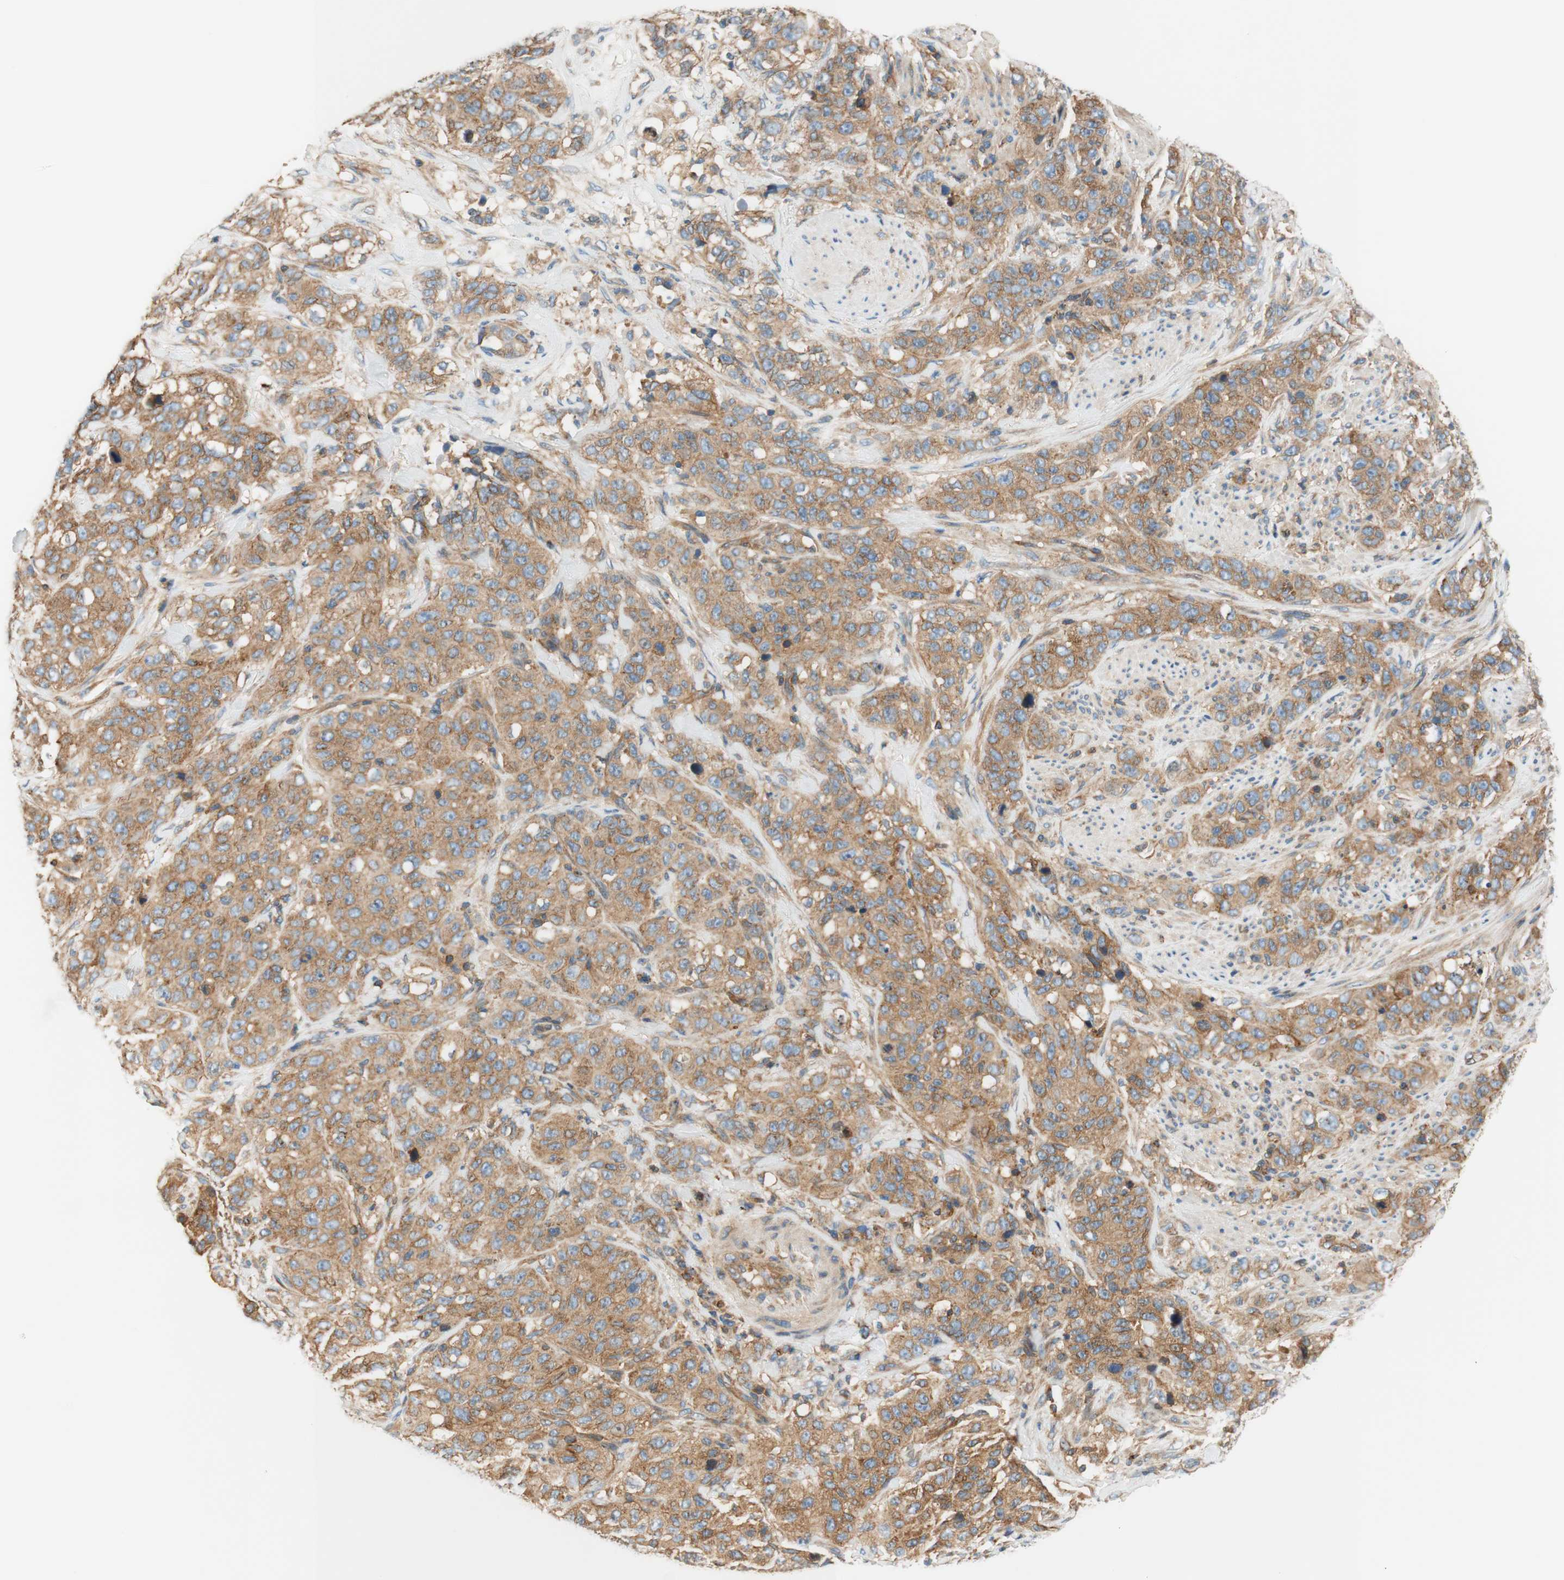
{"staining": {"intensity": "moderate", "quantity": ">75%", "location": "cytoplasmic/membranous"}, "tissue": "stomach cancer", "cell_type": "Tumor cells", "image_type": "cancer", "snomed": [{"axis": "morphology", "description": "Adenocarcinoma, NOS"}, {"axis": "topography", "description": "Stomach"}], "caption": "A brown stain shows moderate cytoplasmic/membranous positivity of a protein in human stomach cancer tumor cells.", "gene": "VPS26A", "patient": {"sex": "male", "age": 48}}